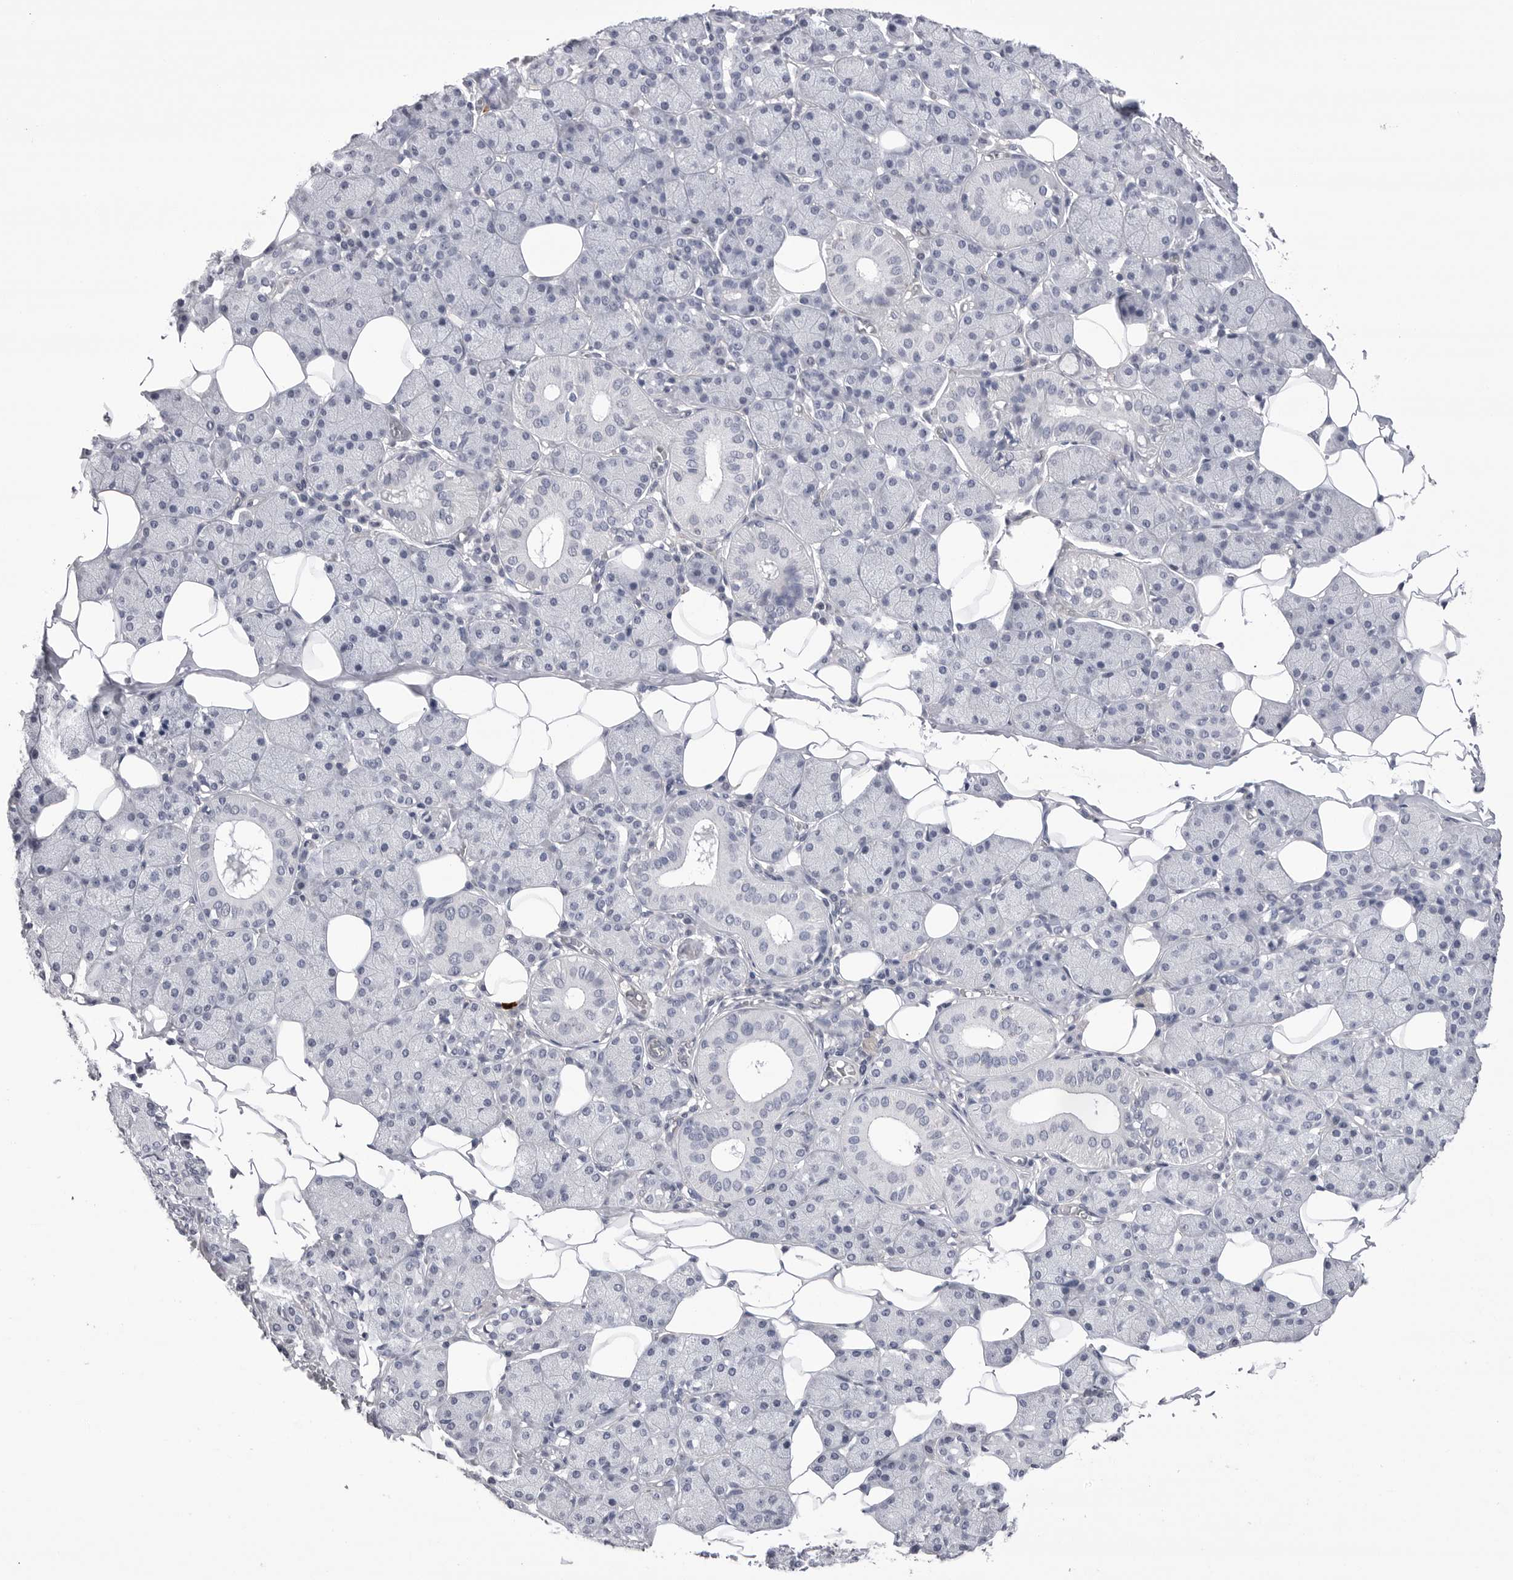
{"staining": {"intensity": "negative", "quantity": "none", "location": "none"}, "tissue": "salivary gland", "cell_type": "Glandular cells", "image_type": "normal", "snomed": [{"axis": "morphology", "description": "Normal tissue, NOS"}, {"axis": "topography", "description": "Salivary gland"}], "caption": "High magnification brightfield microscopy of benign salivary gland stained with DAB (3,3'-diaminobenzidine) (brown) and counterstained with hematoxylin (blue): glandular cells show no significant positivity. The staining was performed using DAB to visualize the protein expression in brown, while the nuclei were stained in blue with hematoxylin (Magnification: 20x).", "gene": "DLGAP3", "patient": {"sex": "female", "age": 33}}